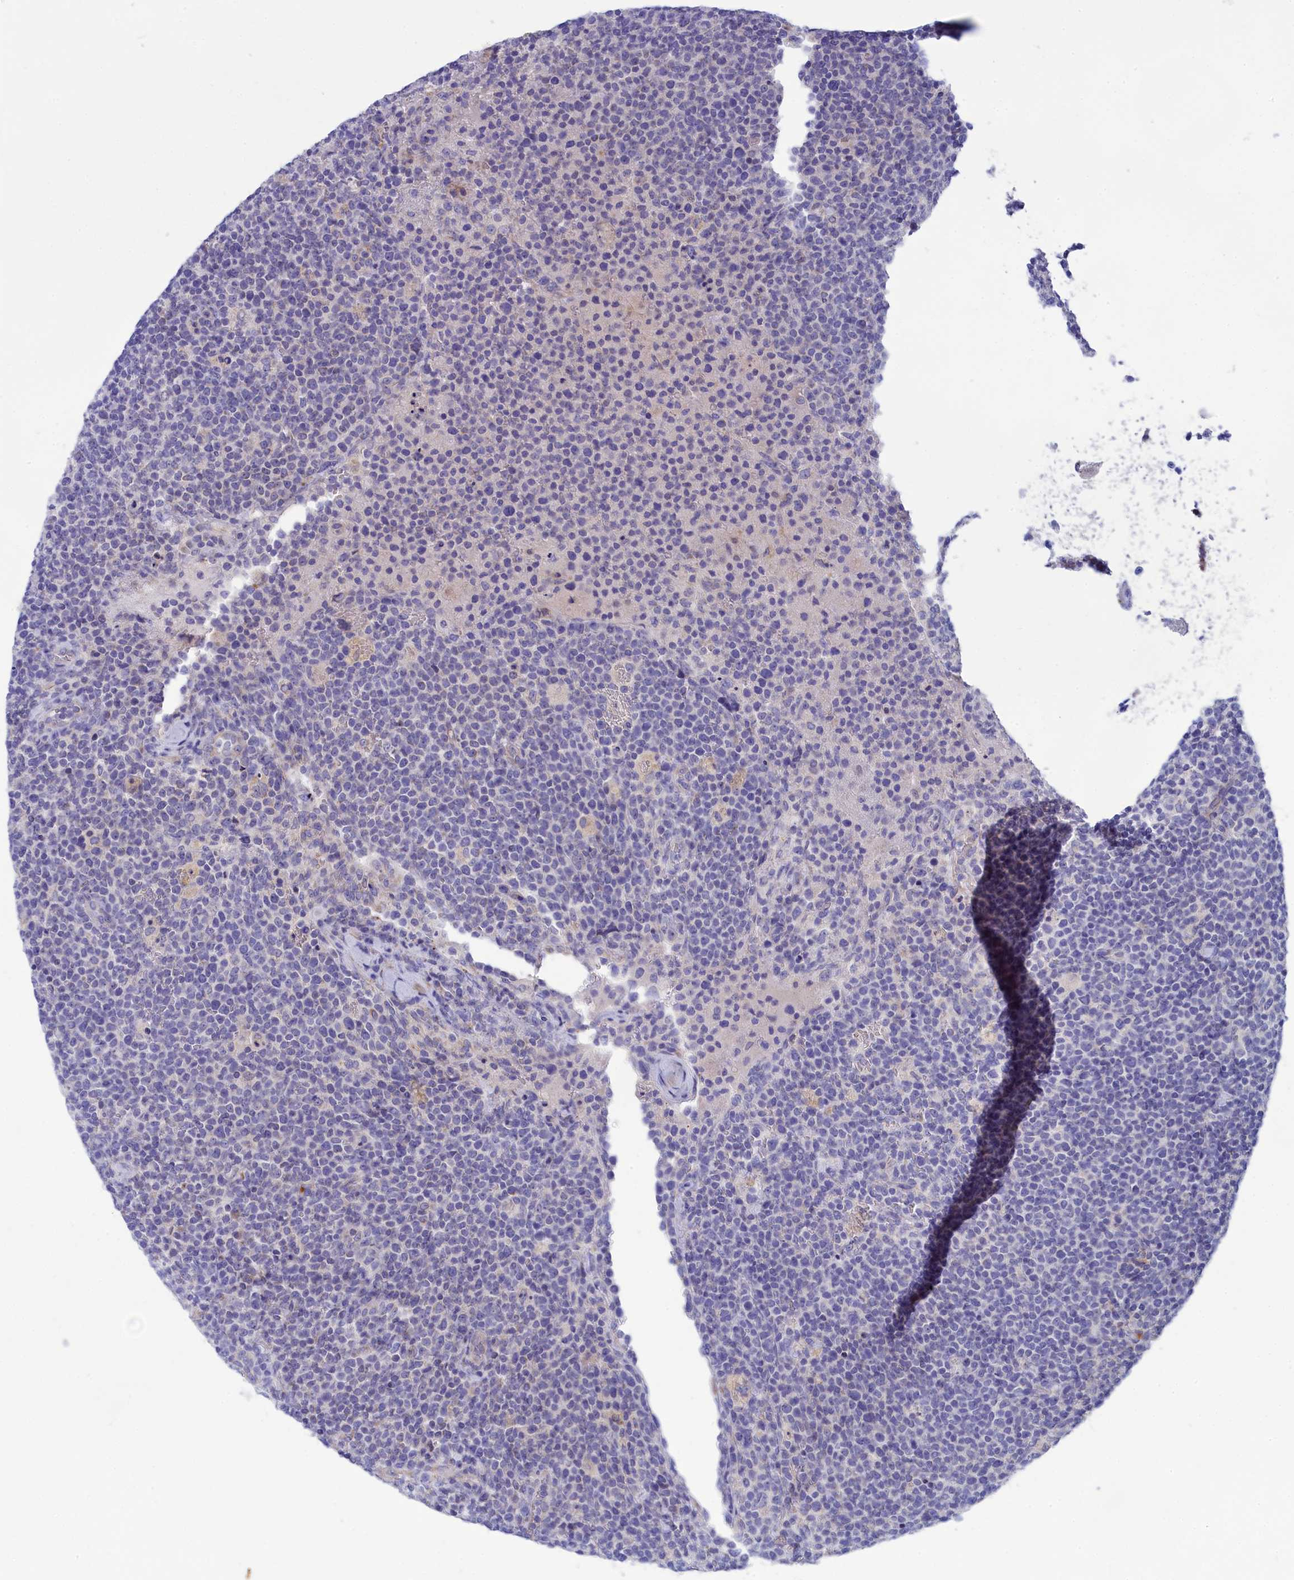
{"staining": {"intensity": "negative", "quantity": "none", "location": "none"}, "tissue": "lymphoma", "cell_type": "Tumor cells", "image_type": "cancer", "snomed": [{"axis": "morphology", "description": "Malignant lymphoma, non-Hodgkin's type, High grade"}, {"axis": "topography", "description": "Lymph node"}], "caption": "DAB immunohistochemical staining of human high-grade malignant lymphoma, non-Hodgkin's type displays no significant staining in tumor cells.", "gene": "WDR6", "patient": {"sex": "male", "age": 61}}